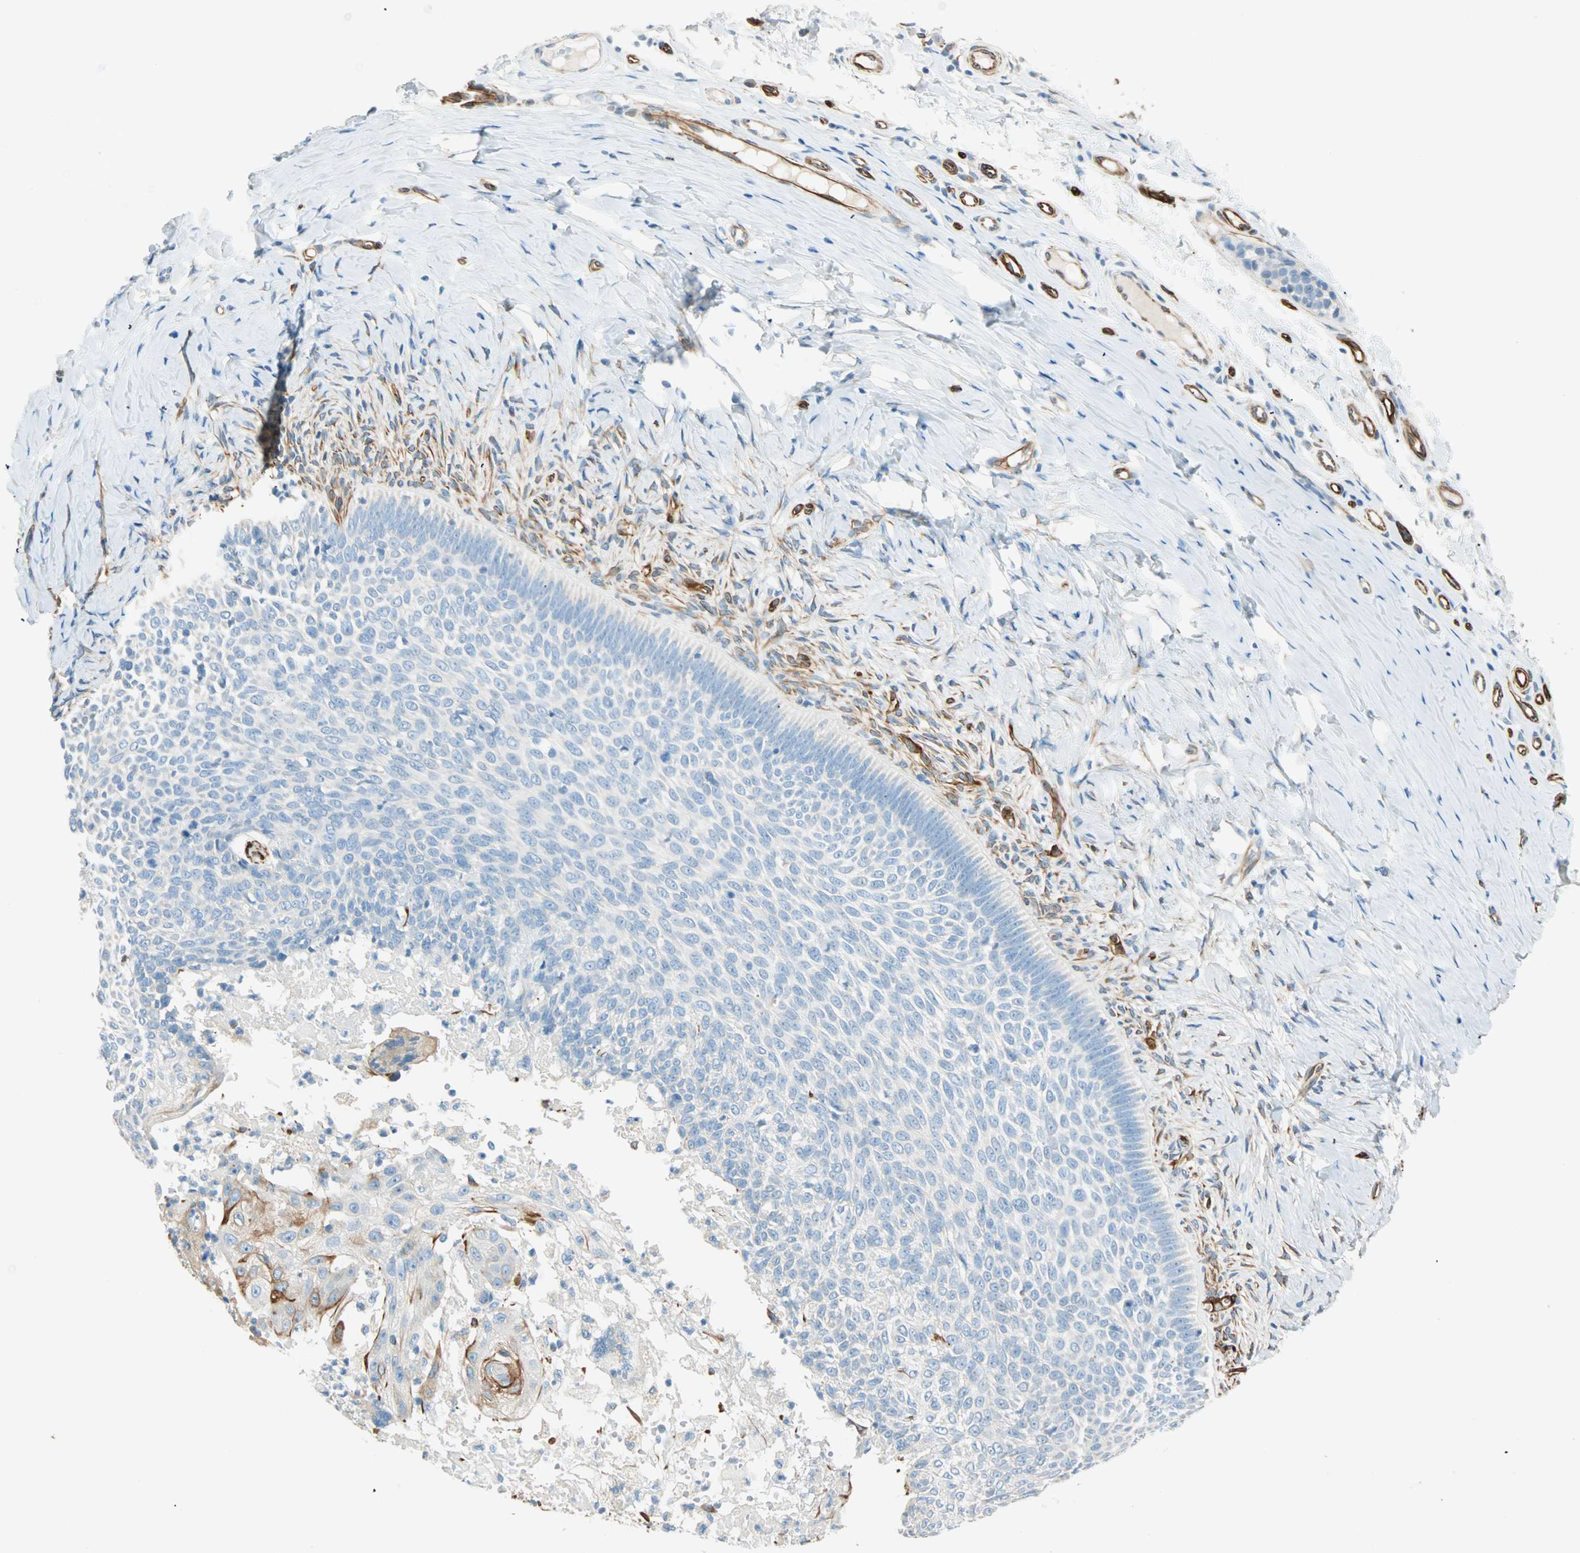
{"staining": {"intensity": "negative", "quantity": "none", "location": "none"}, "tissue": "skin cancer", "cell_type": "Tumor cells", "image_type": "cancer", "snomed": [{"axis": "morphology", "description": "Normal tissue, NOS"}, {"axis": "morphology", "description": "Basal cell carcinoma"}, {"axis": "topography", "description": "Skin"}], "caption": "Skin cancer was stained to show a protein in brown. There is no significant expression in tumor cells.", "gene": "NES", "patient": {"sex": "male", "age": 87}}